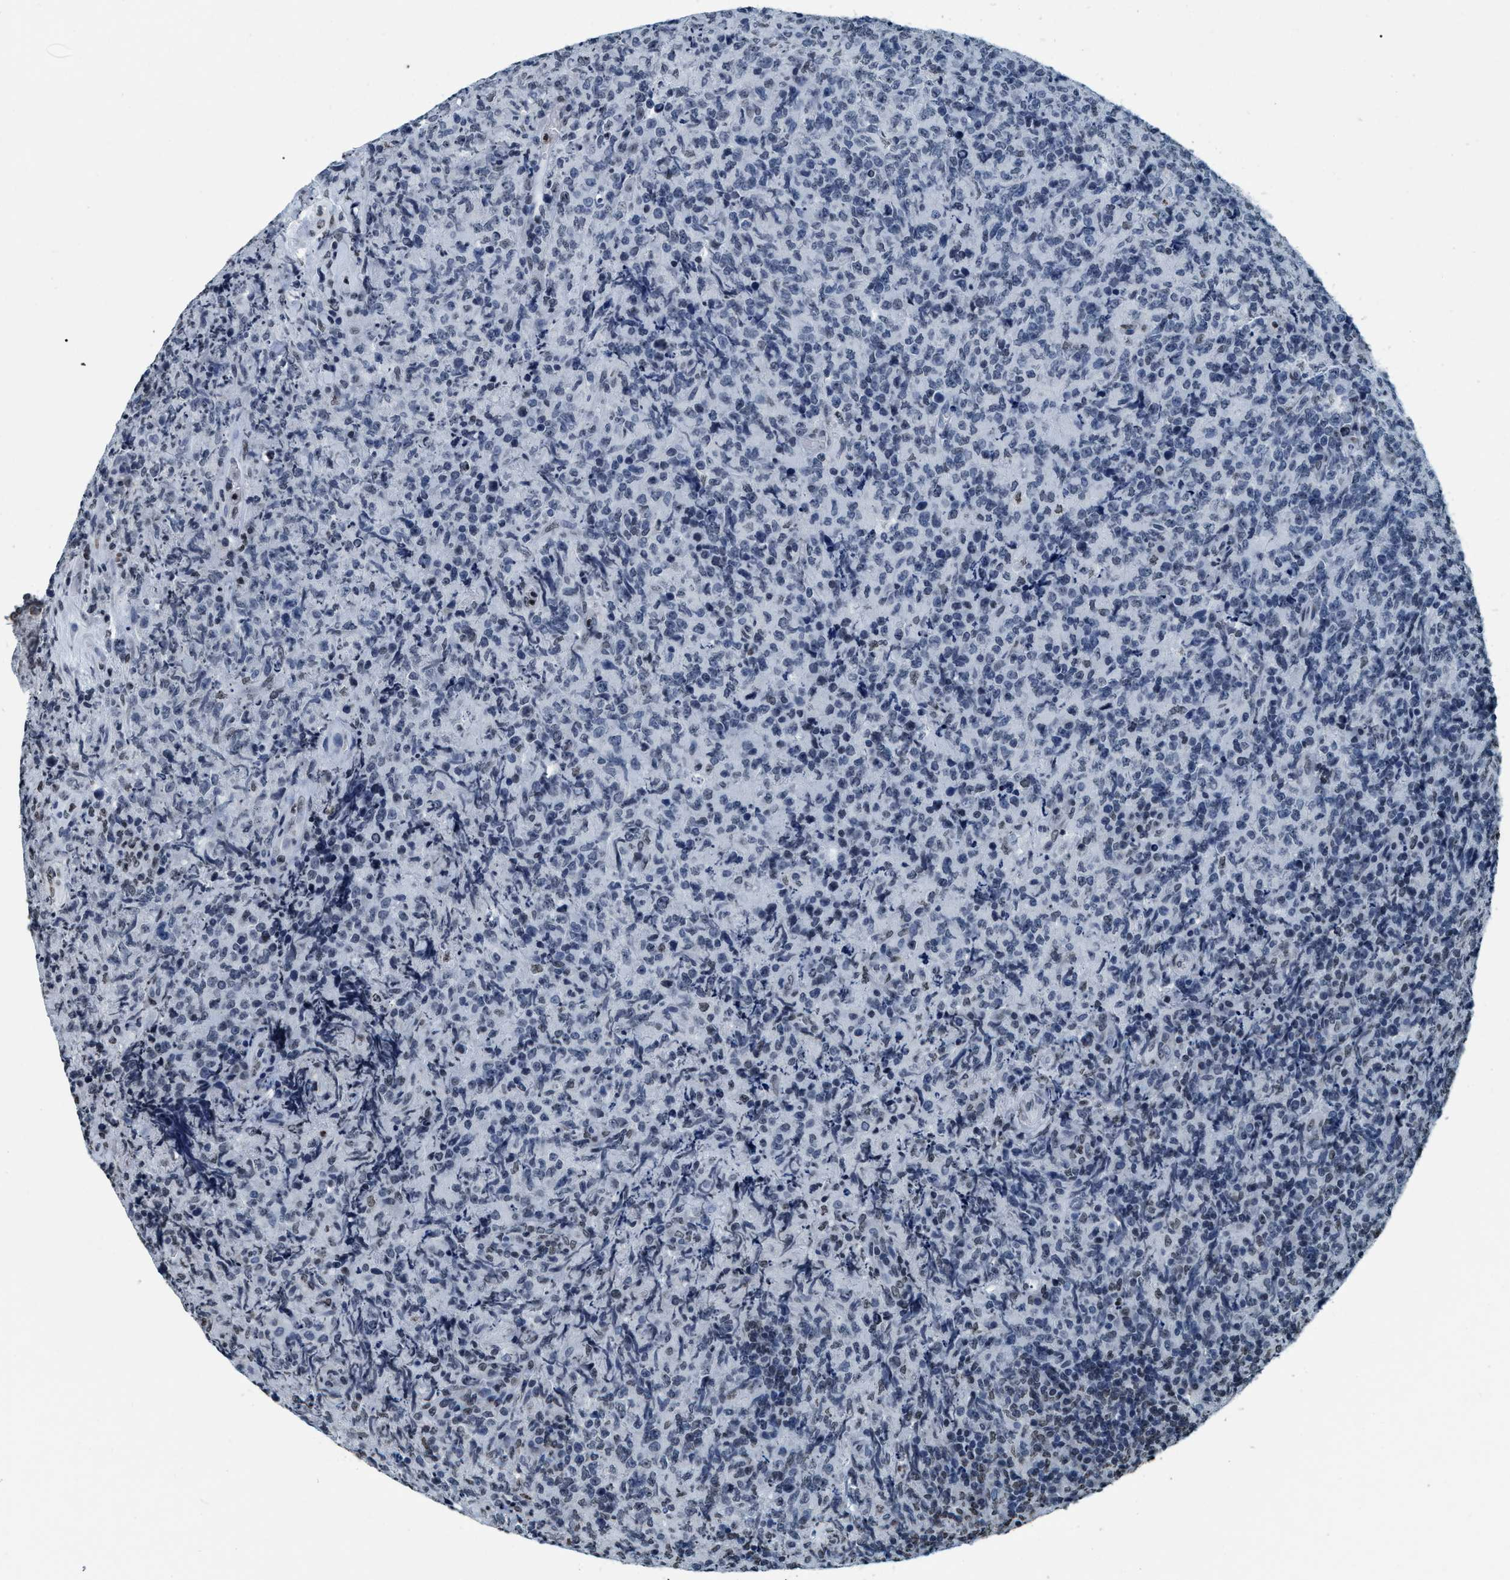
{"staining": {"intensity": "negative", "quantity": "none", "location": "none"}, "tissue": "lymphoma", "cell_type": "Tumor cells", "image_type": "cancer", "snomed": [{"axis": "morphology", "description": "Malignant lymphoma, non-Hodgkin's type, High grade"}, {"axis": "topography", "description": "Tonsil"}], "caption": "This is an immunohistochemistry (IHC) histopathology image of human malignant lymphoma, non-Hodgkin's type (high-grade). There is no expression in tumor cells.", "gene": "CCNE2", "patient": {"sex": "female", "age": 36}}